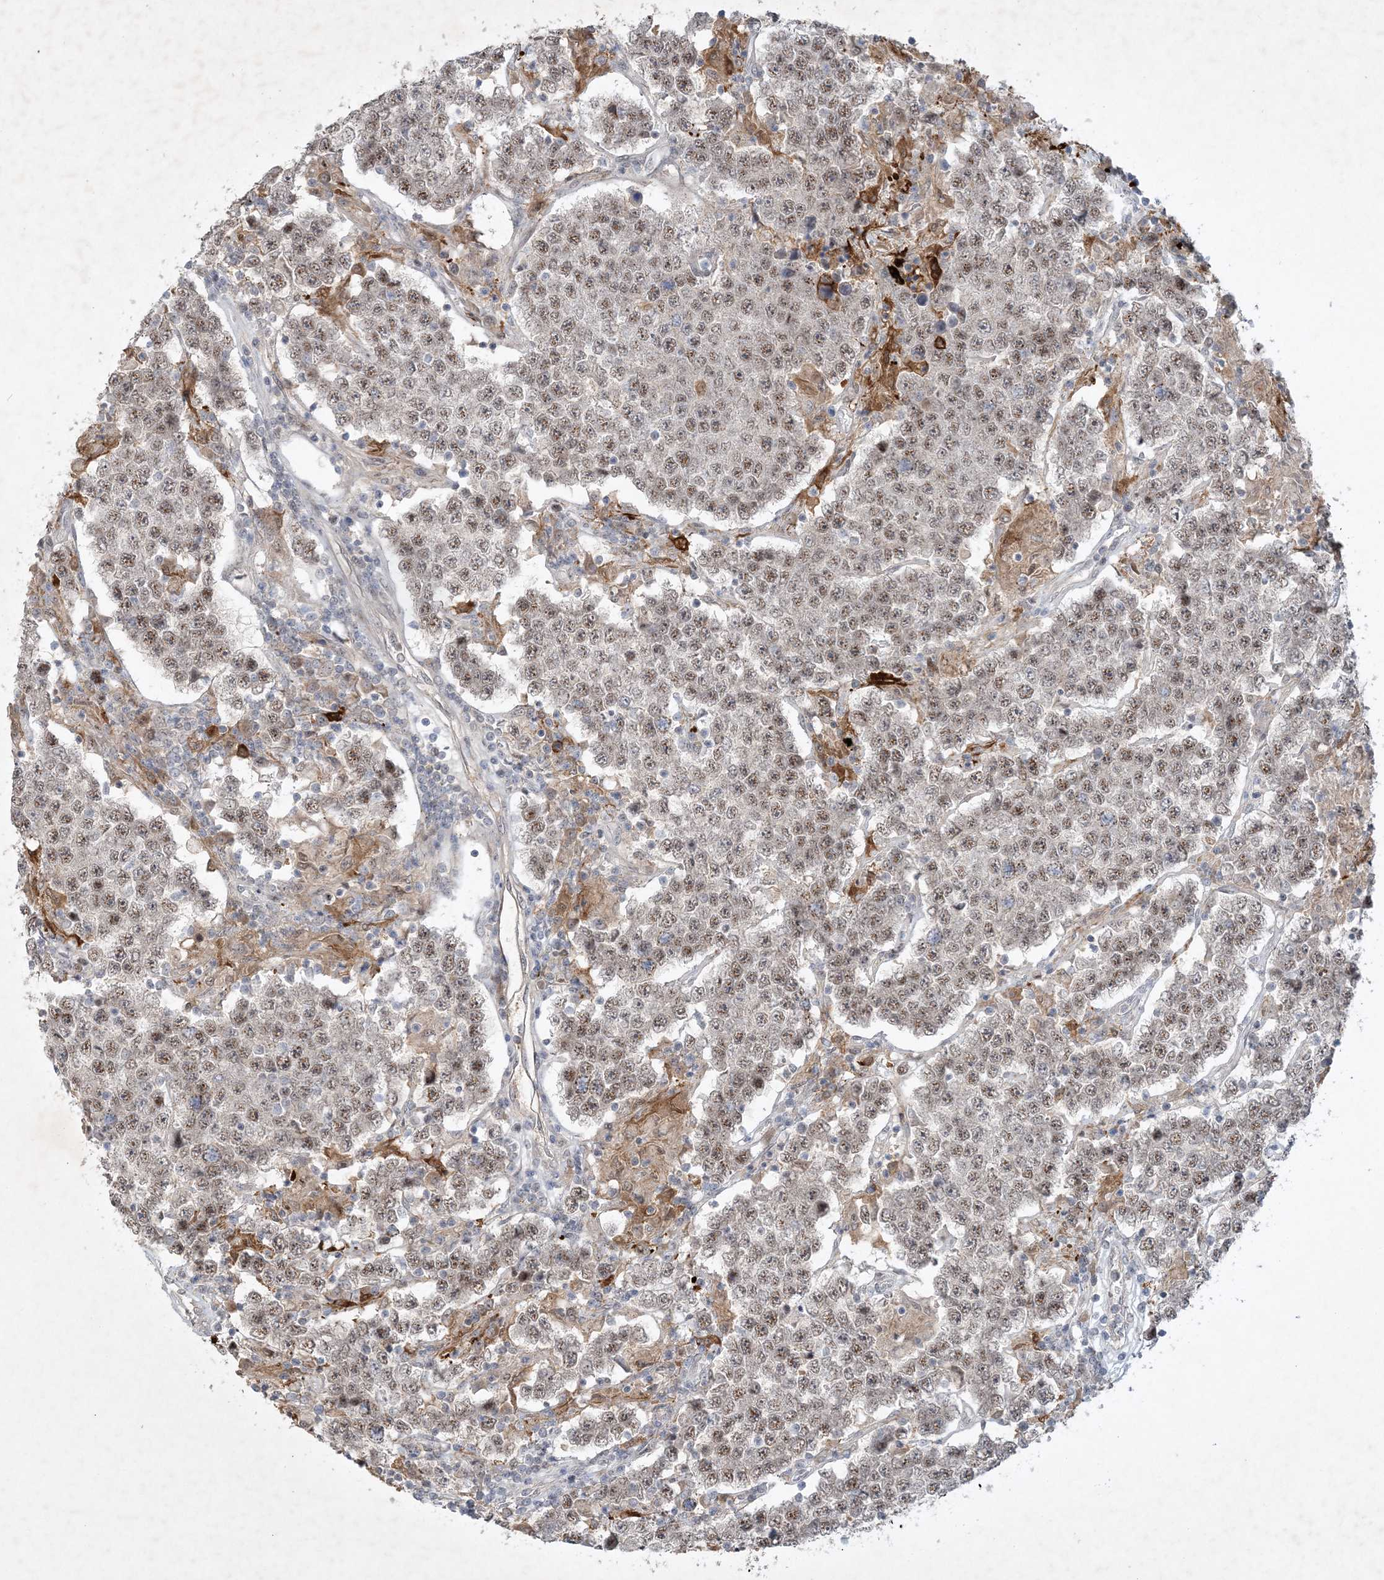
{"staining": {"intensity": "weak", "quantity": ">75%", "location": "nuclear"}, "tissue": "testis cancer", "cell_type": "Tumor cells", "image_type": "cancer", "snomed": [{"axis": "morphology", "description": "Normal tissue, NOS"}, {"axis": "morphology", "description": "Urothelial carcinoma, High grade"}, {"axis": "morphology", "description": "Seminoma, NOS"}, {"axis": "morphology", "description": "Carcinoma, Embryonal, NOS"}, {"axis": "topography", "description": "Urinary bladder"}, {"axis": "topography", "description": "Testis"}], "caption": "Testis cancer (seminoma) stained with a brown dye demonstrates weak nuclear positive staining in approximately >75% of tumor cells.", "gene": "THG1L", "patient": {"sex": "male", "age": 41}}